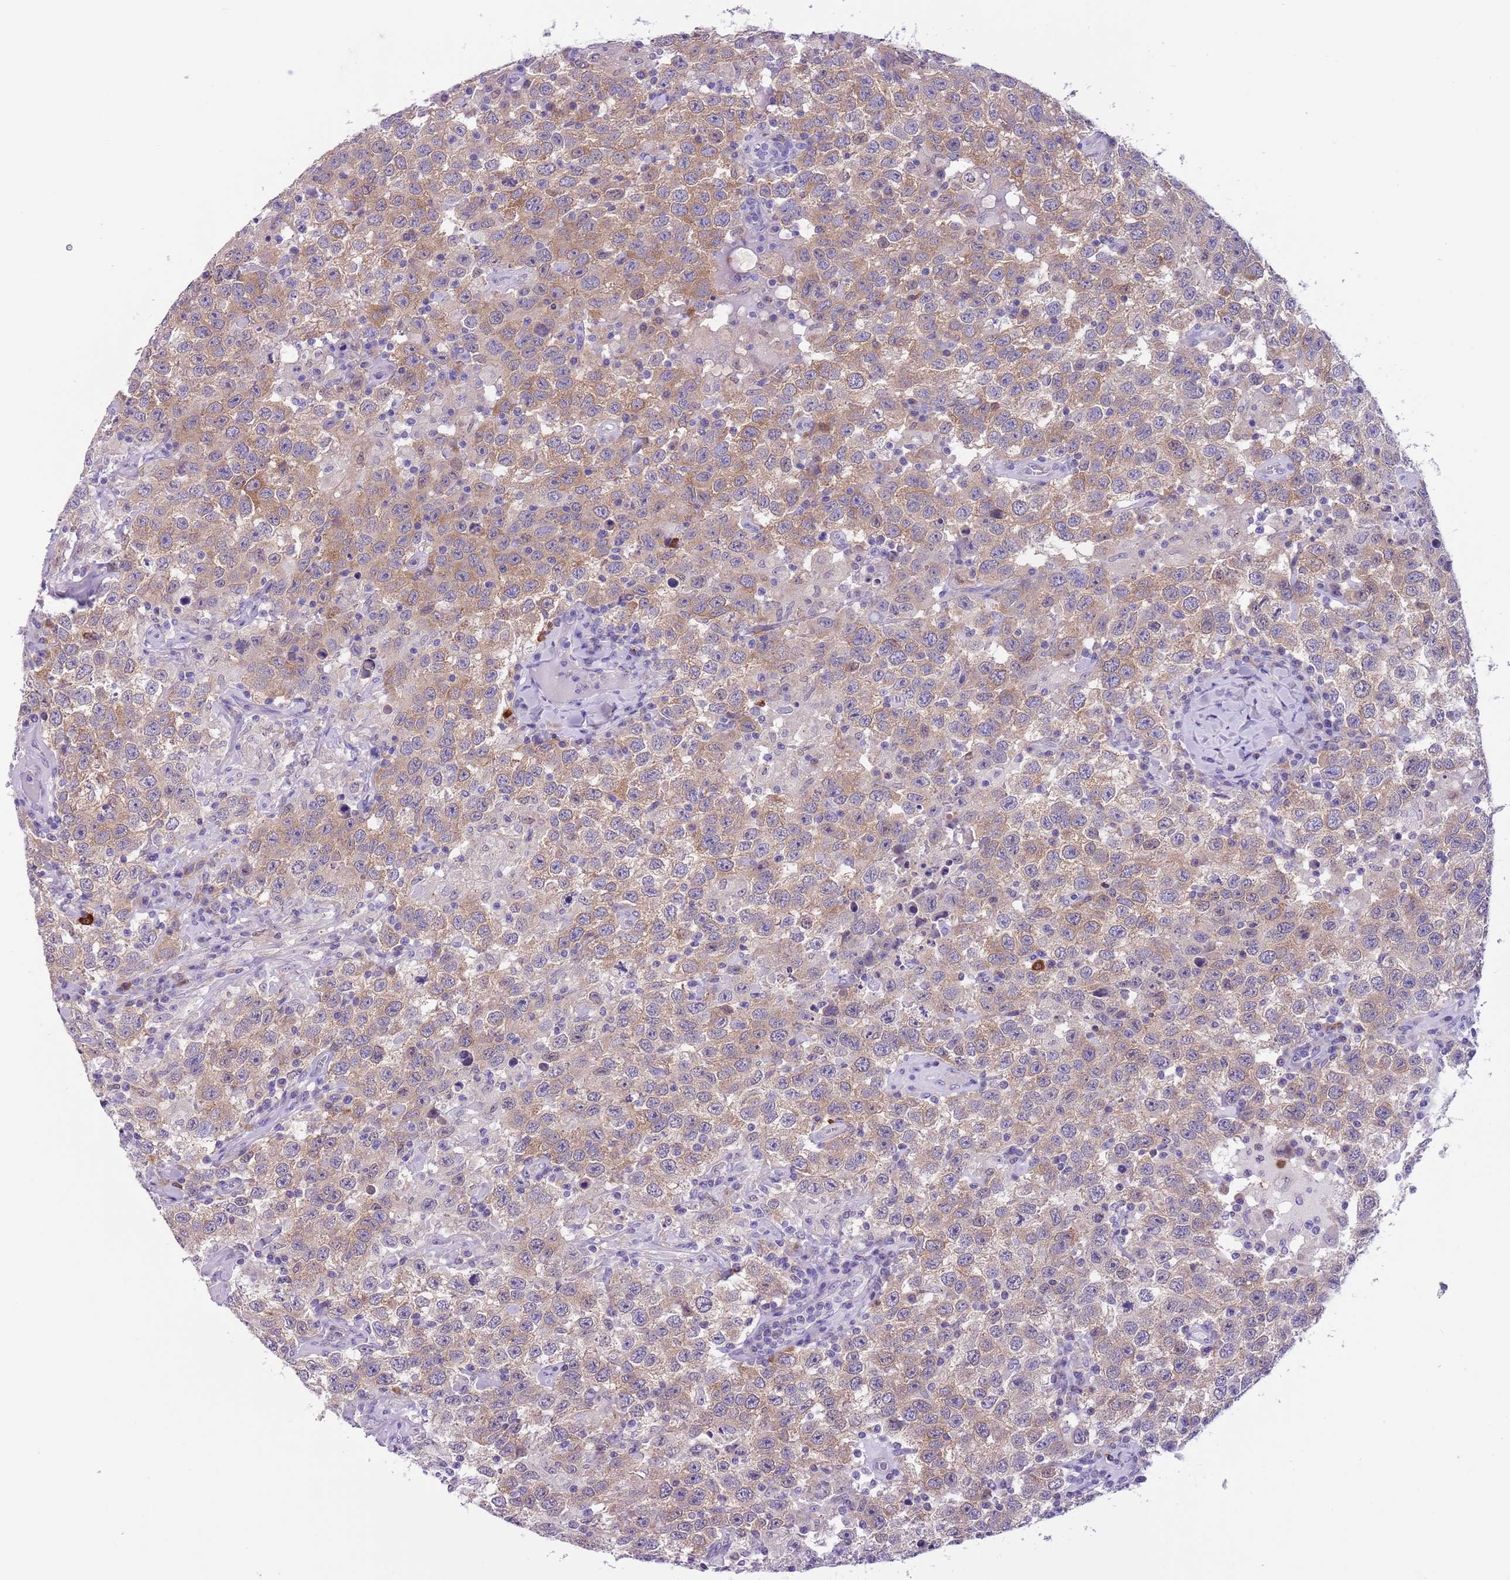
{"staining": {"intensity": "weak", "quantity": ">75%", "location": "cytoplasmic/membranous"}, "tissue": "testis cancer", "cell_type": "Tumor cells", "image_type": "cancer", "snomed": [{"axis": "morphology", "description": "Seminoma, NOS"}, {"axis": "topography", "description": "Testis"}], "caption": "DAB immunohistochemical staining of seminoma (testis) displays weak cytoplasmic/membranous protein positivity in approximately >75% of tumor cells. (Stains: DAB in brown, nuclei in blue, Microscopy: brightfield microscopy at high magnification).", "gene": "PFKFB2", "patient": {"sex": "male", "age": 41}}